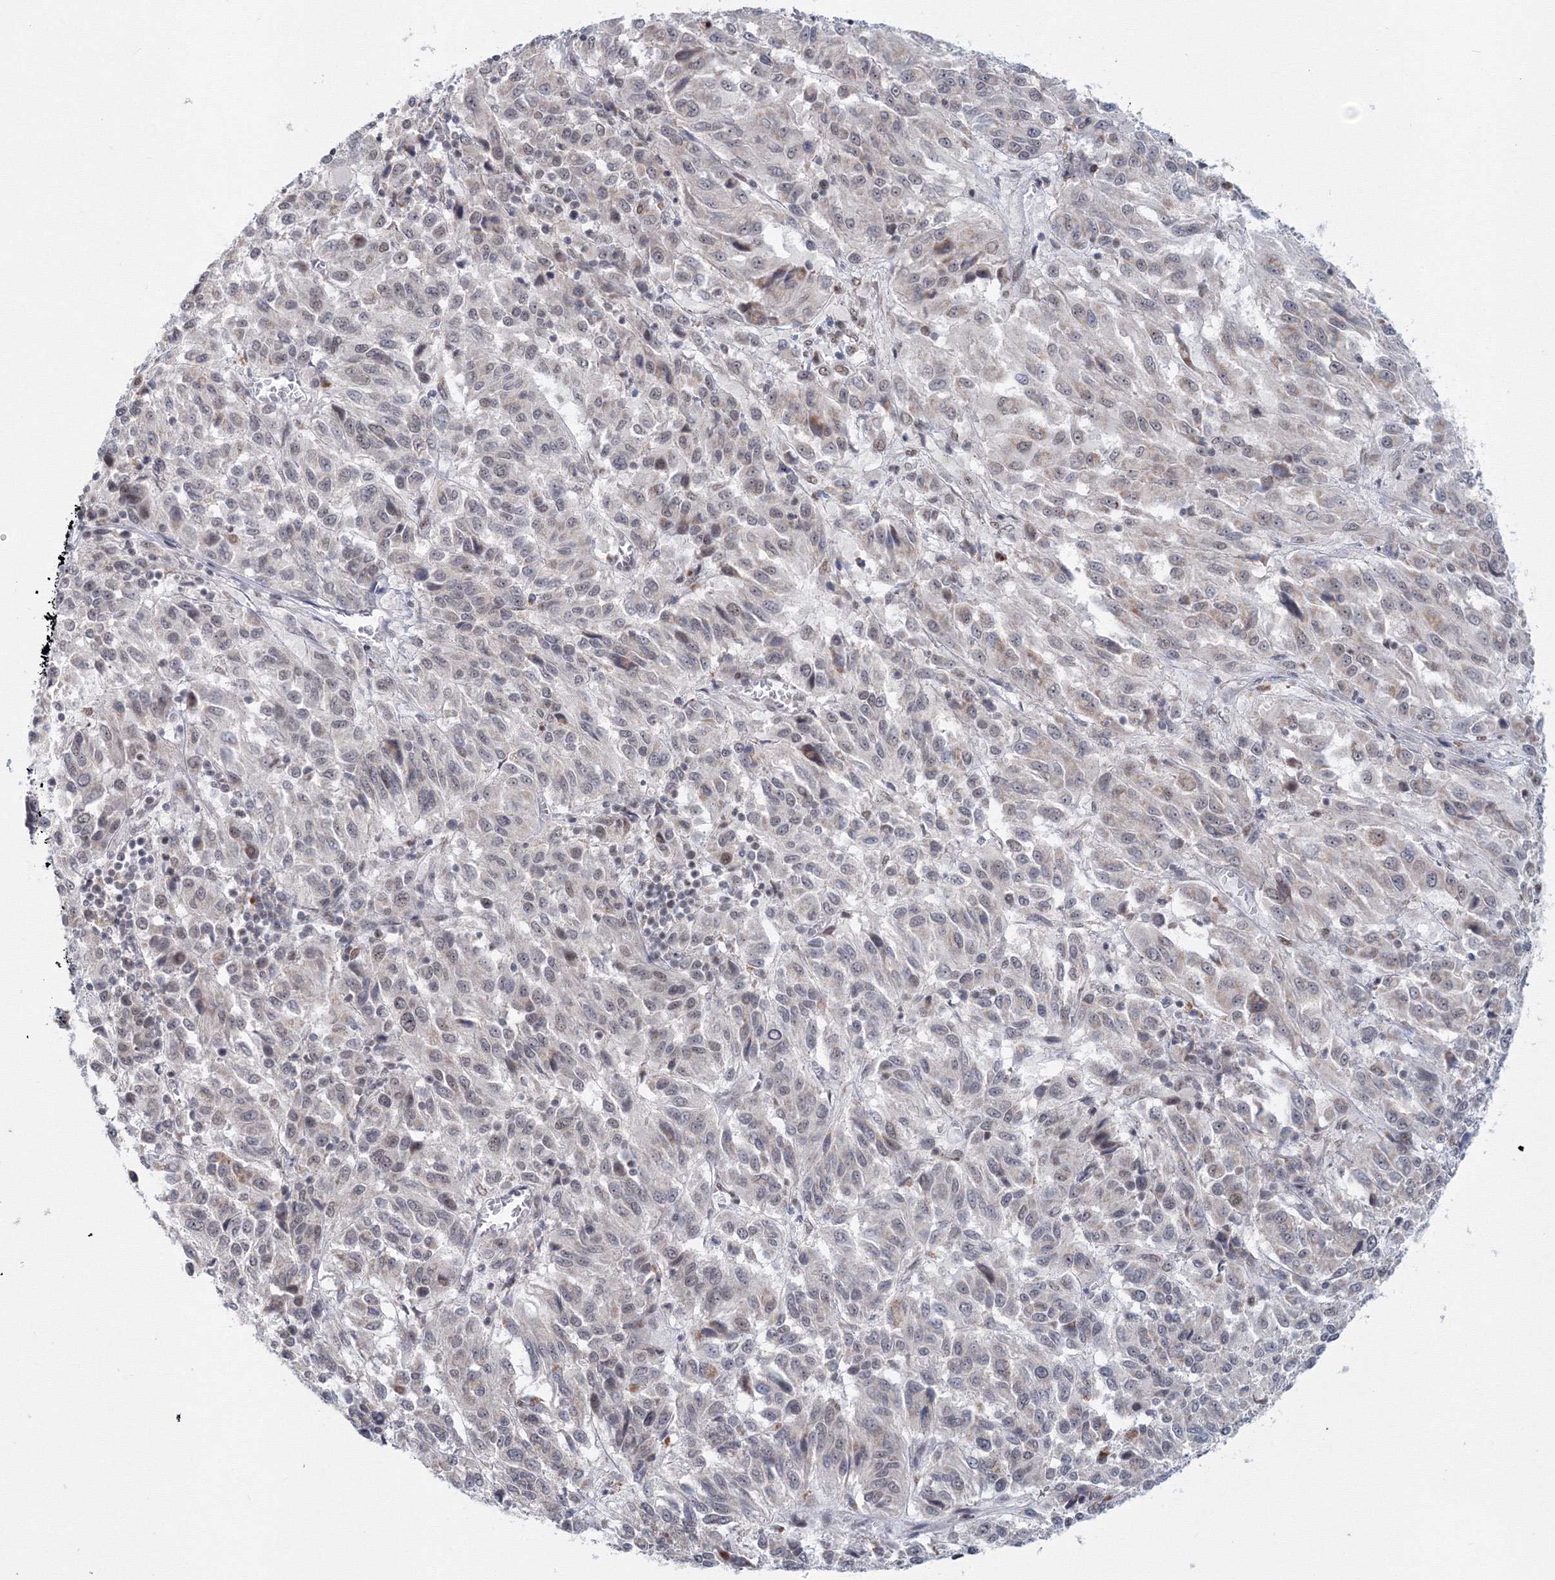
{"staining": {"intensity": "negative", "quantity": "none", "location": "none"}, "tissue": "melanoma", "cell_type": "Tumor cells", "image_type": "cancer", "snomed": [{"axis": "morphology", "description": "Malignant melanoma, Metastatic site"}, {"axis": "topography", "description": "Lung"}], "caption": "An immunohistochemistry (IHC) histopathology image of malignant melanoma (metastatic site) is shown. There is no staining in tumor cells of malignant melanoma (metastatic site).", "gene": "SF3B6", "patient": {"sex": "male", "age": 64}}